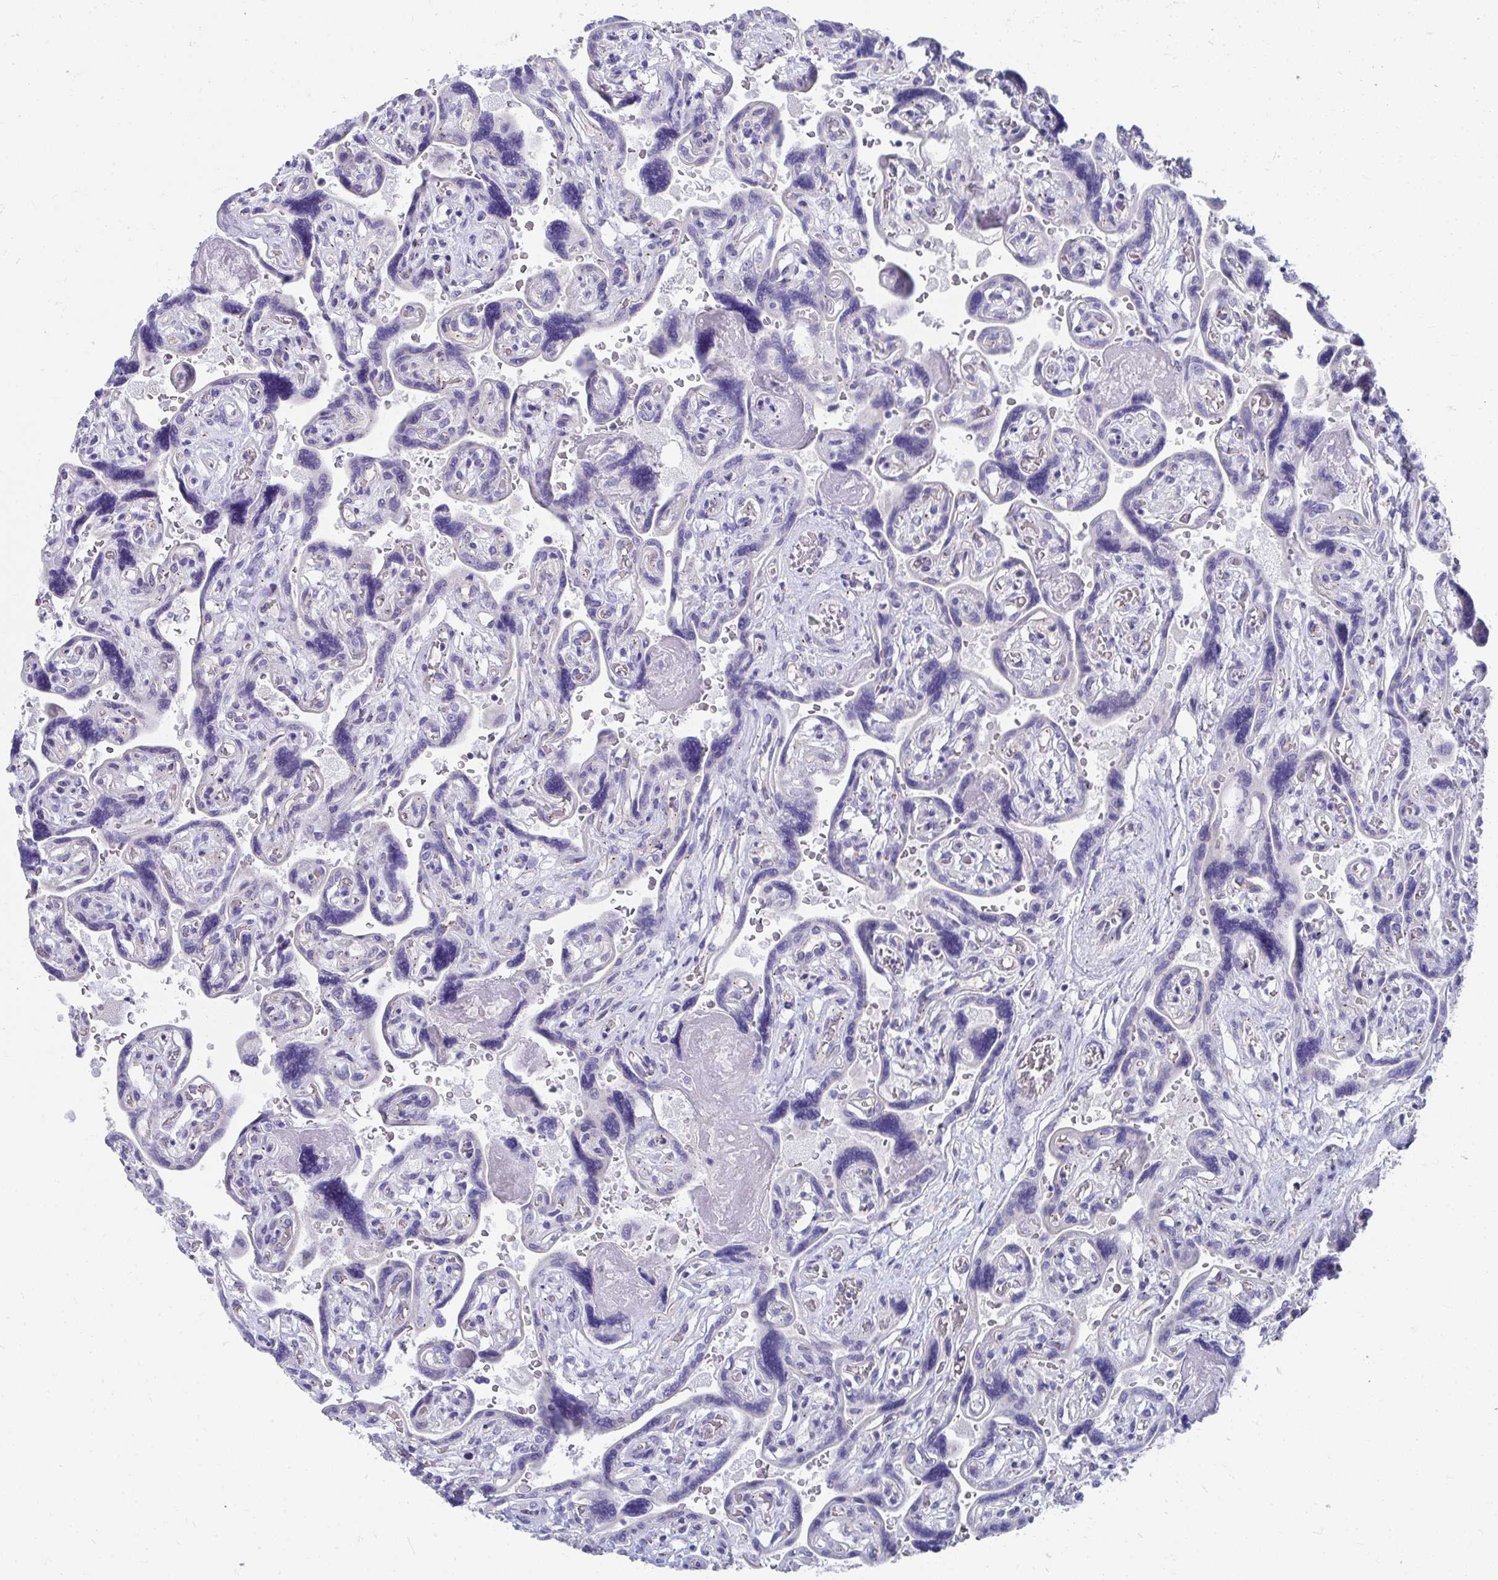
{"staining": {"intensity": "negative", "quantity": "none", "location": "none"}, "tissue": "placenta", "cell_type": "Decidual cells", "image_type": "normal", "snomed": [{"axis": "morphology", "description": "Normal tissue, NOS"}, {"axis": "topography", "description": "Placenta"}], "caption": "A high-resolution histopathology image shows immunohistochemistry (IHC) staining of benign placenta, which displays no significant positivity in decidual cells.", "gene": "TMPRSS2", "patient": {"sex": "female", "age": 32}}